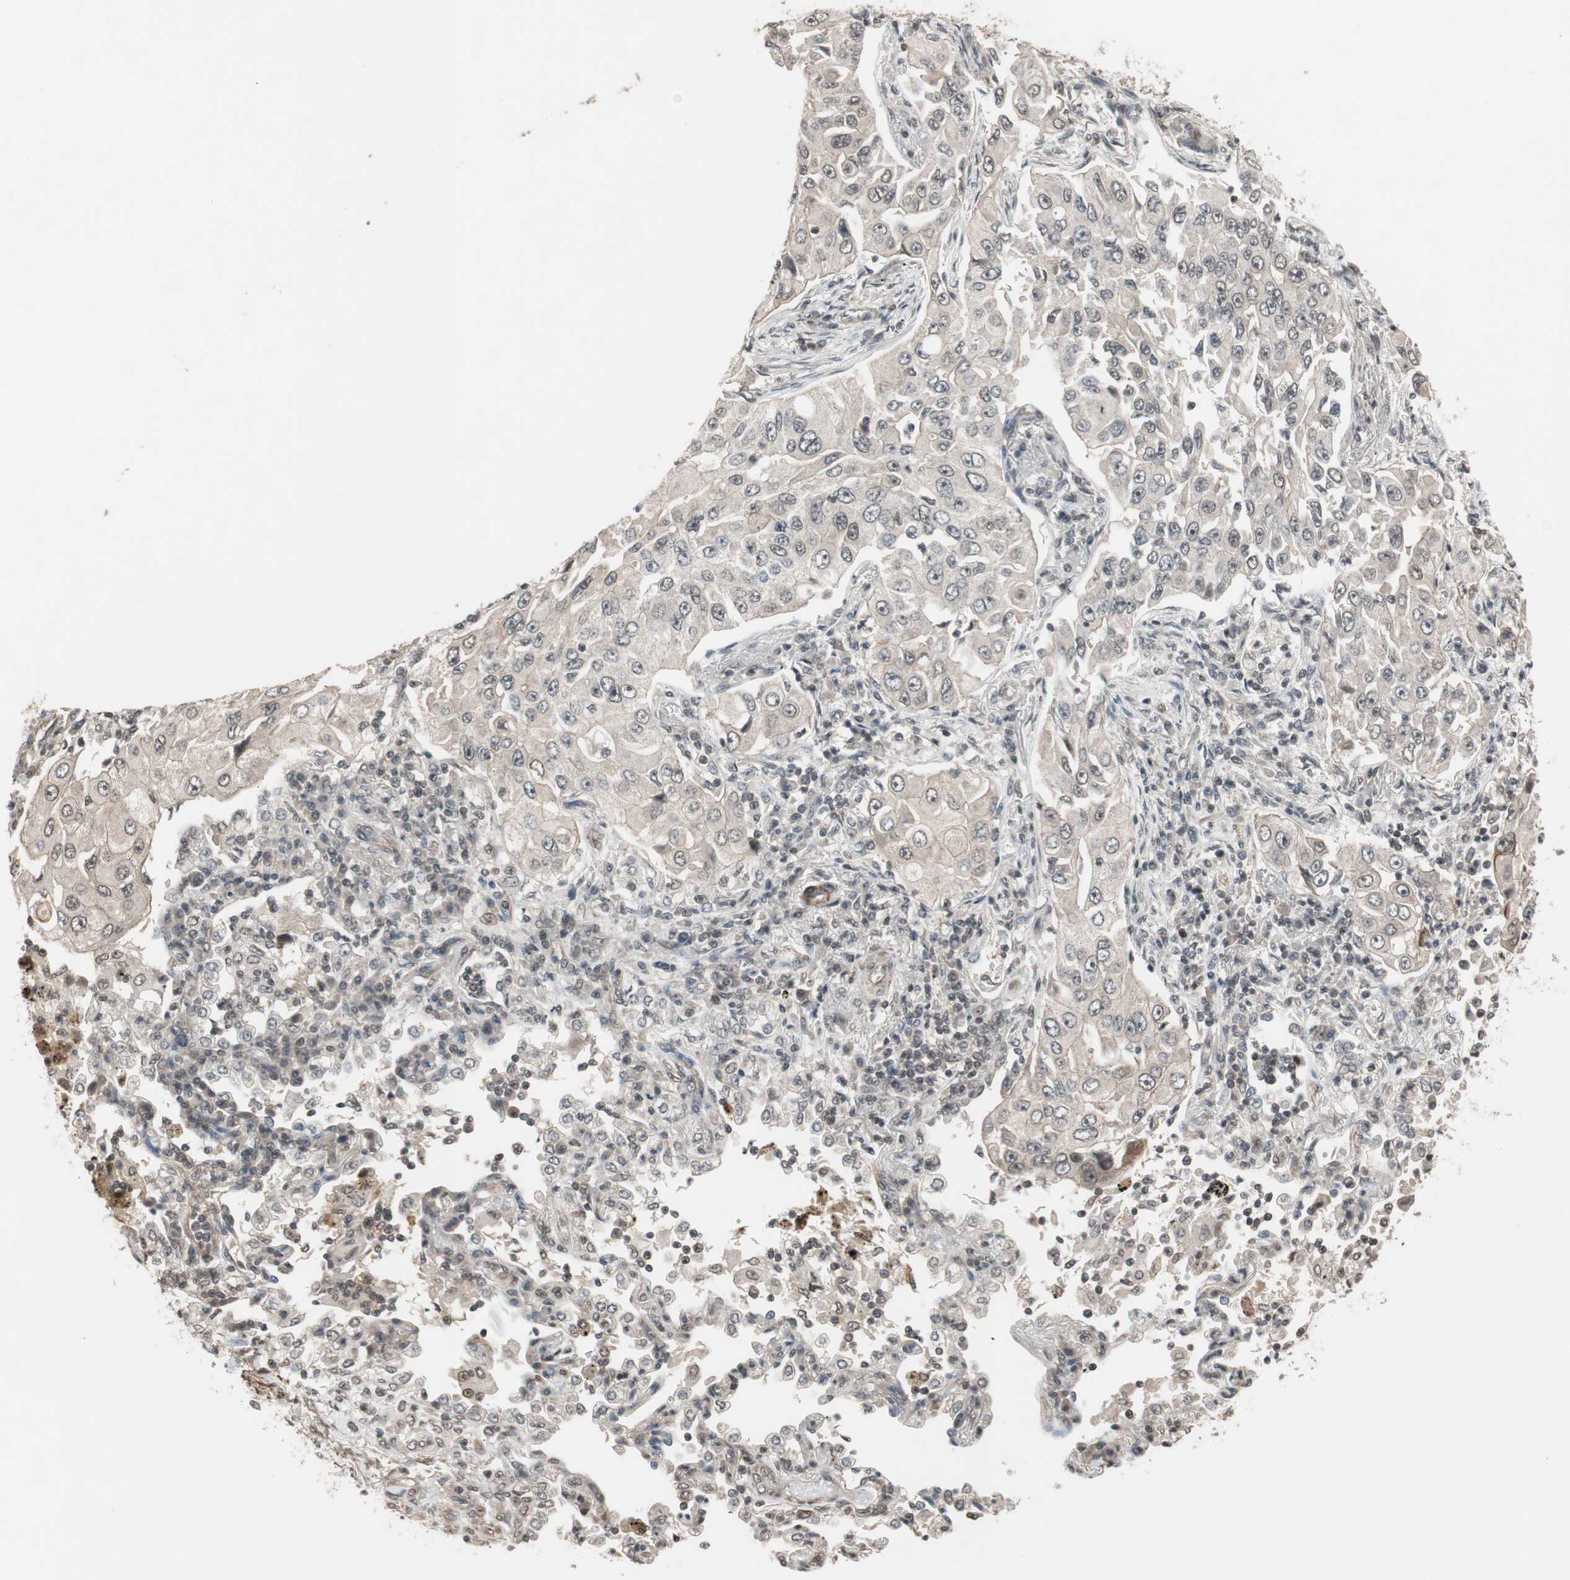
{"staining": {"intensity": "weak", "quantity": "<25%", "location": "cytoplasmic/membranous"}, "tissue": "lung cancer", "cell_type": "Tumor cells", "image_type": "cancer", "snomed": [{"axis": "morphology", "description": "Adenocarcinoma, NOS"}, {"axis": "topography", "description": "Lung"}], "caption": "Human lung cancer stained for a protein using immunohistochemistry exhibits no positivity in tumor cells.", "gene": "DRAP1", "patient": {"sex": "male", "age": 84}}